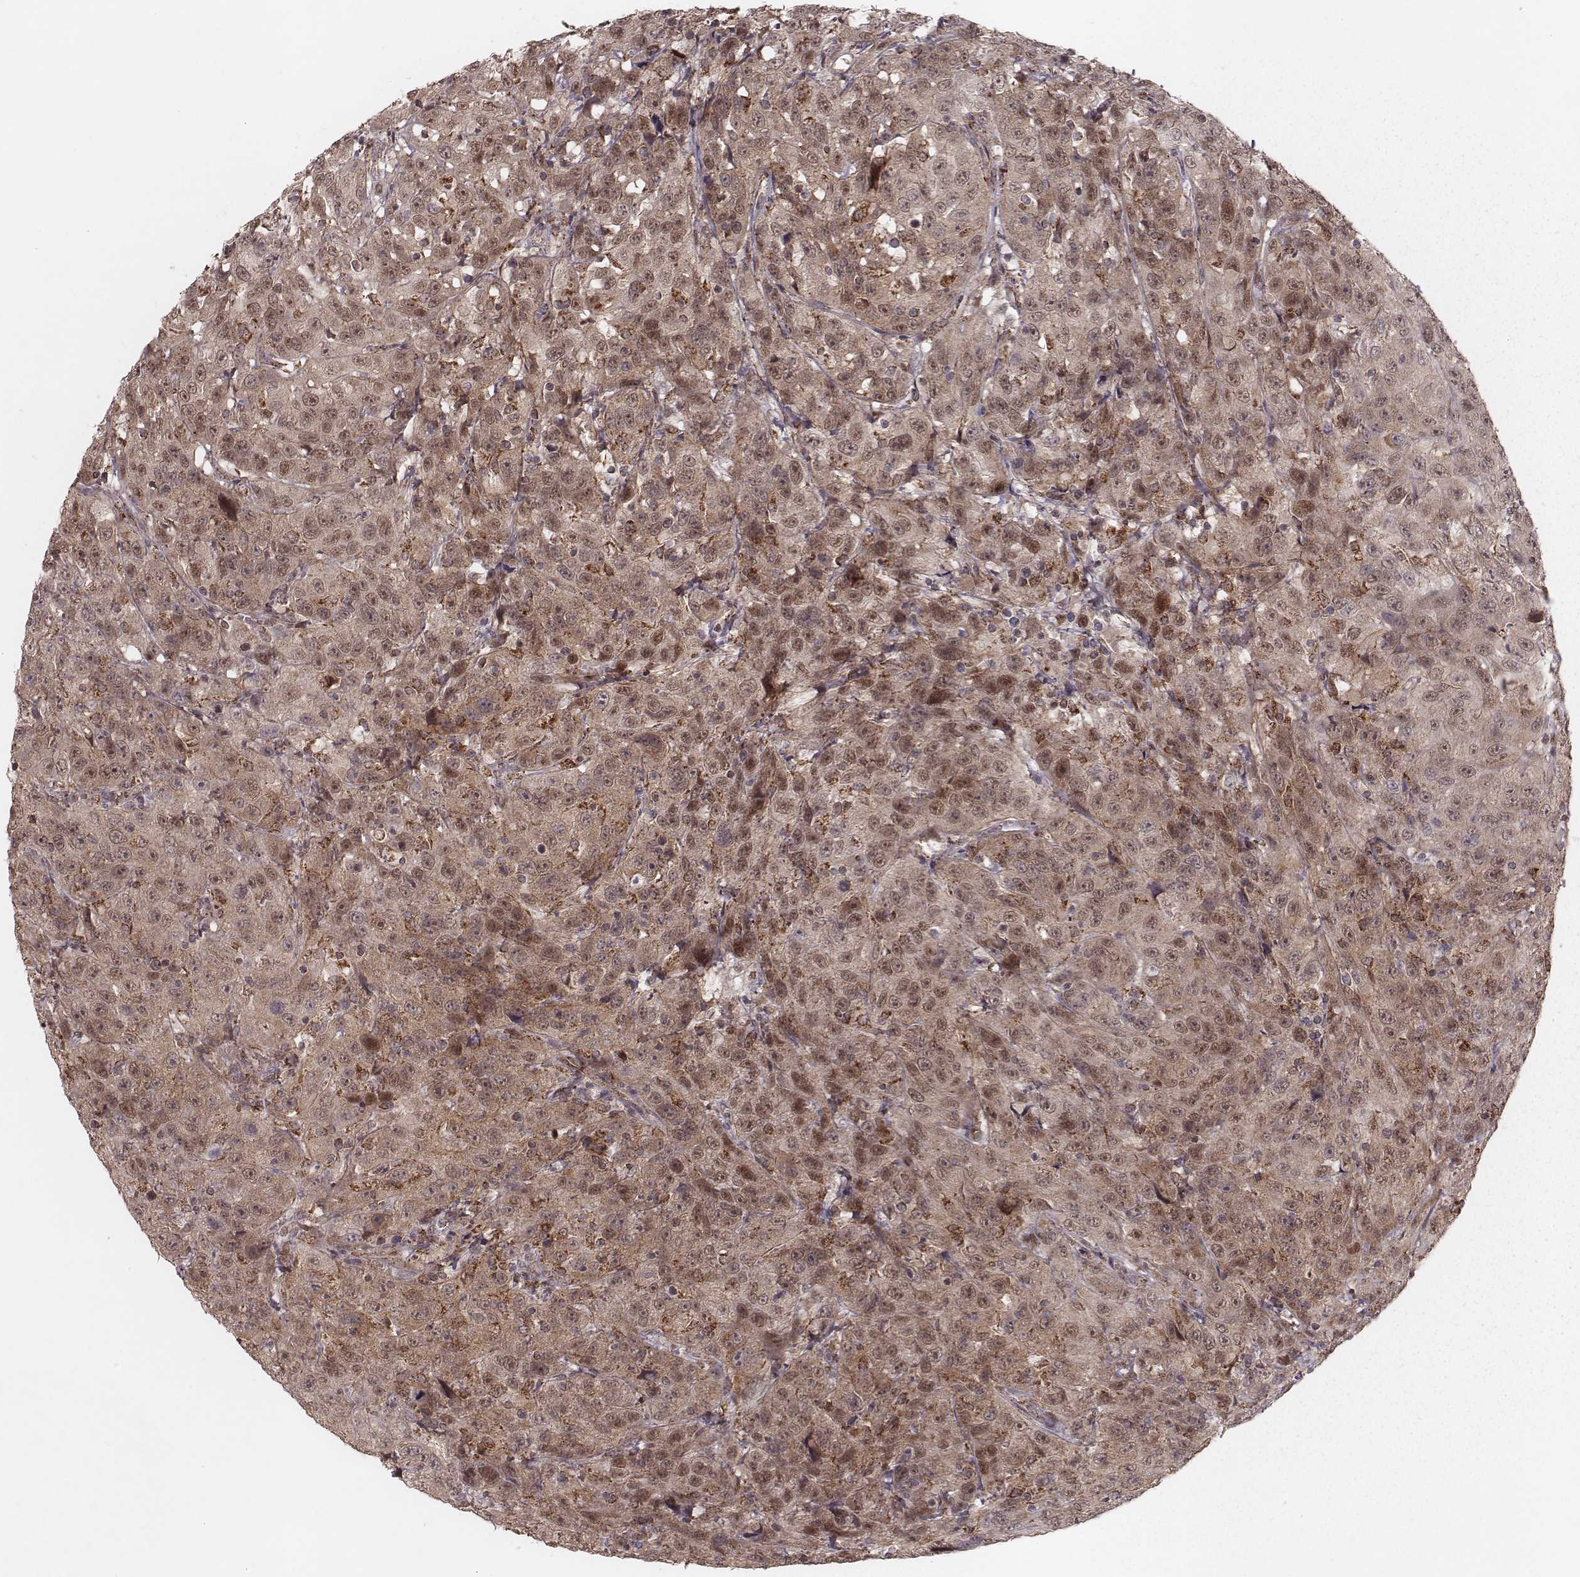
{"staining": {"intensity": "weak", "quantity": ">75%", "location": "cytoplasmic/membranous"}, "tissue": "urothelial cancer", "cell_type": "Tumor cells", "image_type": "cancer", "snomed": [{"axis": "morphology", "description": "Urothelial carcinoma, NOS"}, {"axis": "morphology", "description": "Urothelial carcinoma, High grade"}, {"axis": "topography", "description": "Urinary bladder"}], "caption": "Protein staining displays weak cytoplasmic/membranous positivity in approximately >75% of tumor cells in urothelial carcinoma (high-grade).", "gene": "NDUFA7", "patient": {"sex": "female", "age": 73}}